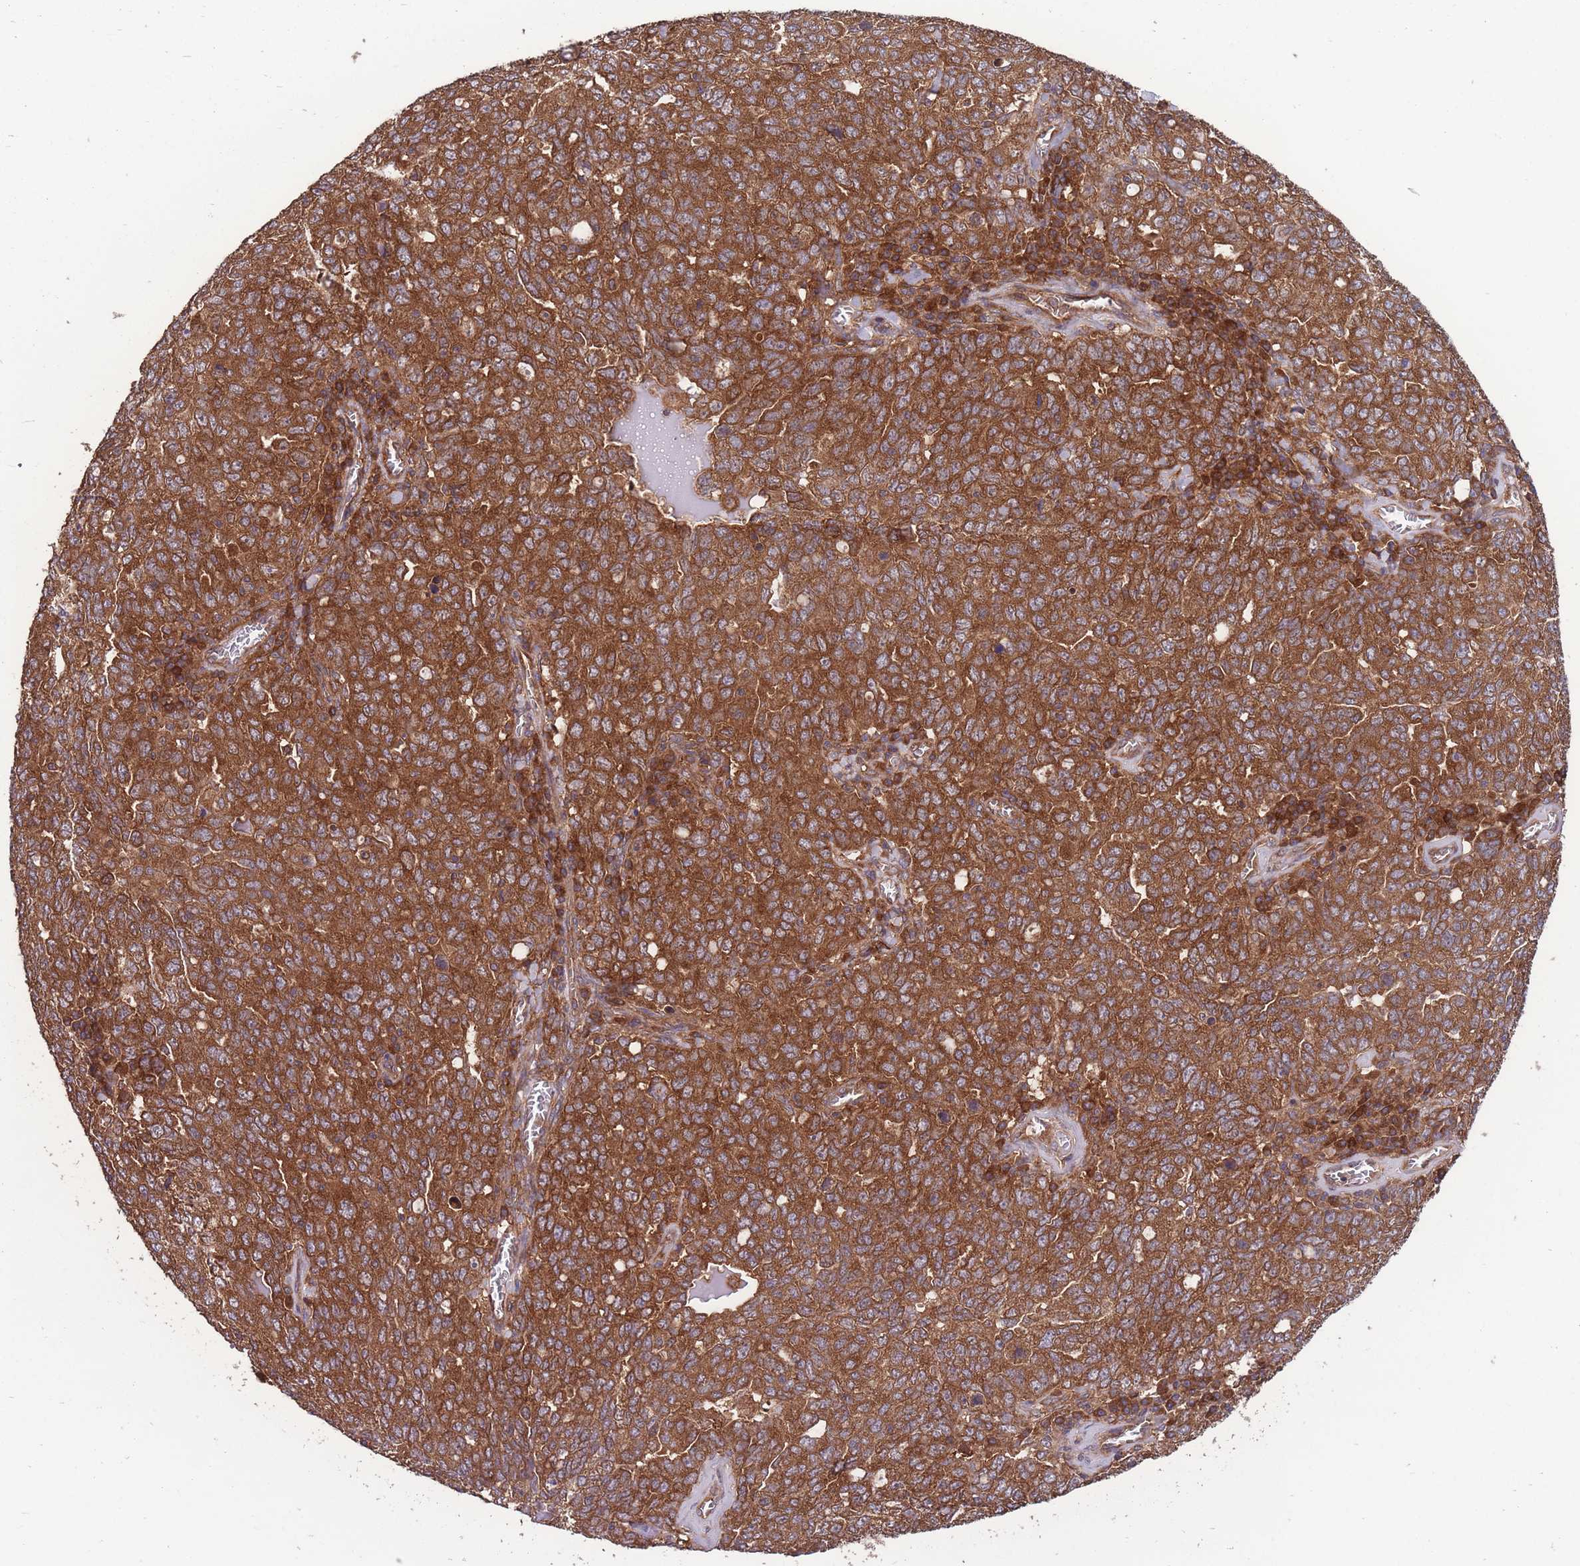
{"staining": {"intensity": "strong", "quantity": ">75%", "location": "cytoplasmic/membranous"}, "tissue": "ovarian cancer", "cell_type": "Tumor cells", "image_type": "cancer", "snomed": [{"axis": "morphology", "description": "Carcinoma, endometroid"}, {"axis": "topography", "description": "Ovary"}], "caption": "Immunohistochemical staining of human endometroid carcinoma (ovarian) reveals strong cytoplasmic/membranous protein staining in about >75% of tumor cells. Using DAB (brown) and hematoxylin (blue) stains, captured at high magnification using brightfield microscopy.", "gene": "ZPR1", "patient": {"sex": "female", "age": 62}}